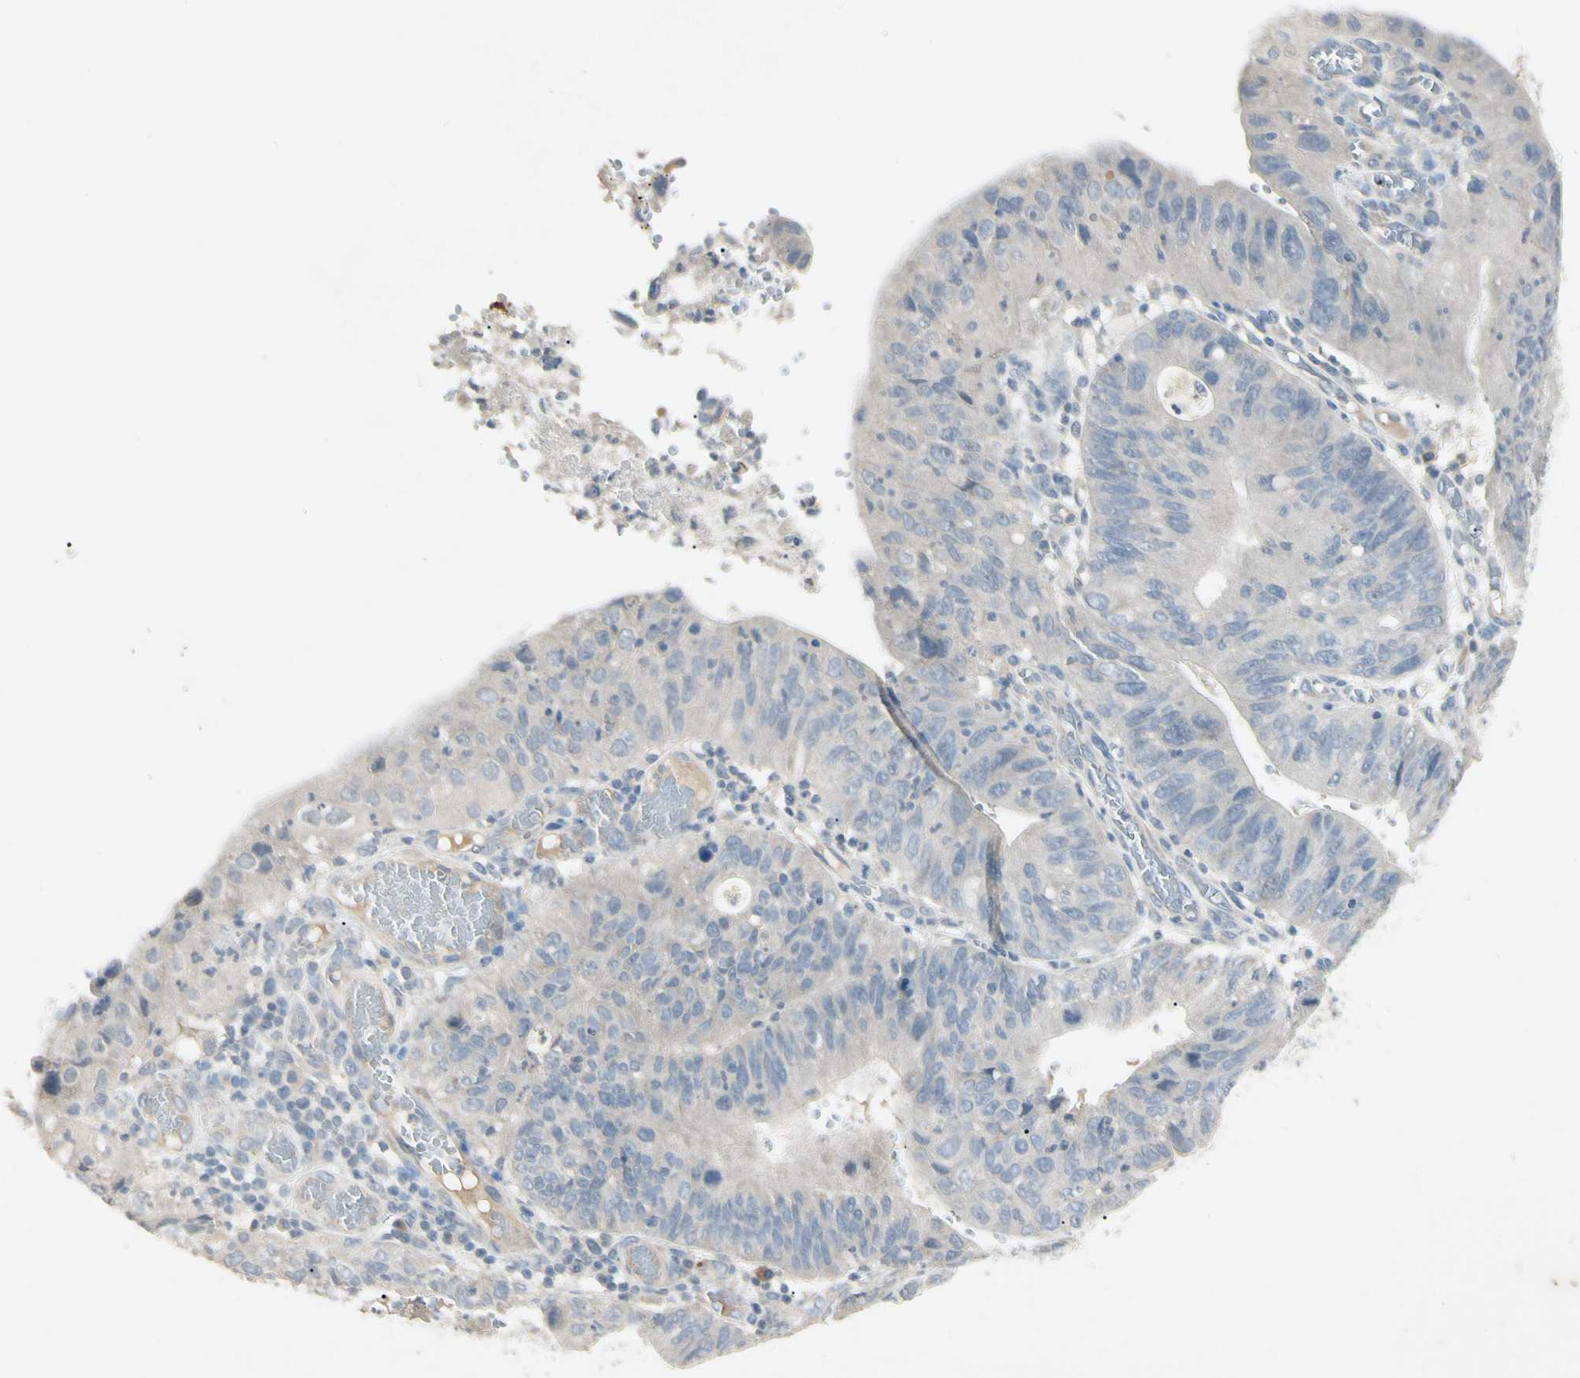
{"staining": {"intensity": "negative", "quantity": "none", "location": "none"}, "tissue": "stomach cancer", "cell_type": "Tumor cells", "image_type": "cancer", "snomed": [{"axis": "morphology", "description": "Adenocarcinoma, NOS"}, {"axis": "topography", "description": "Stomach"}], "caption": "A photomicrograph of human stomach cancer is negative for staining in tumor cells. (Immunohistochemistry, brightfield microscopy, high magnification).", "gene": "PRSS21", "patient": {"sex": "male", "age": 59}}